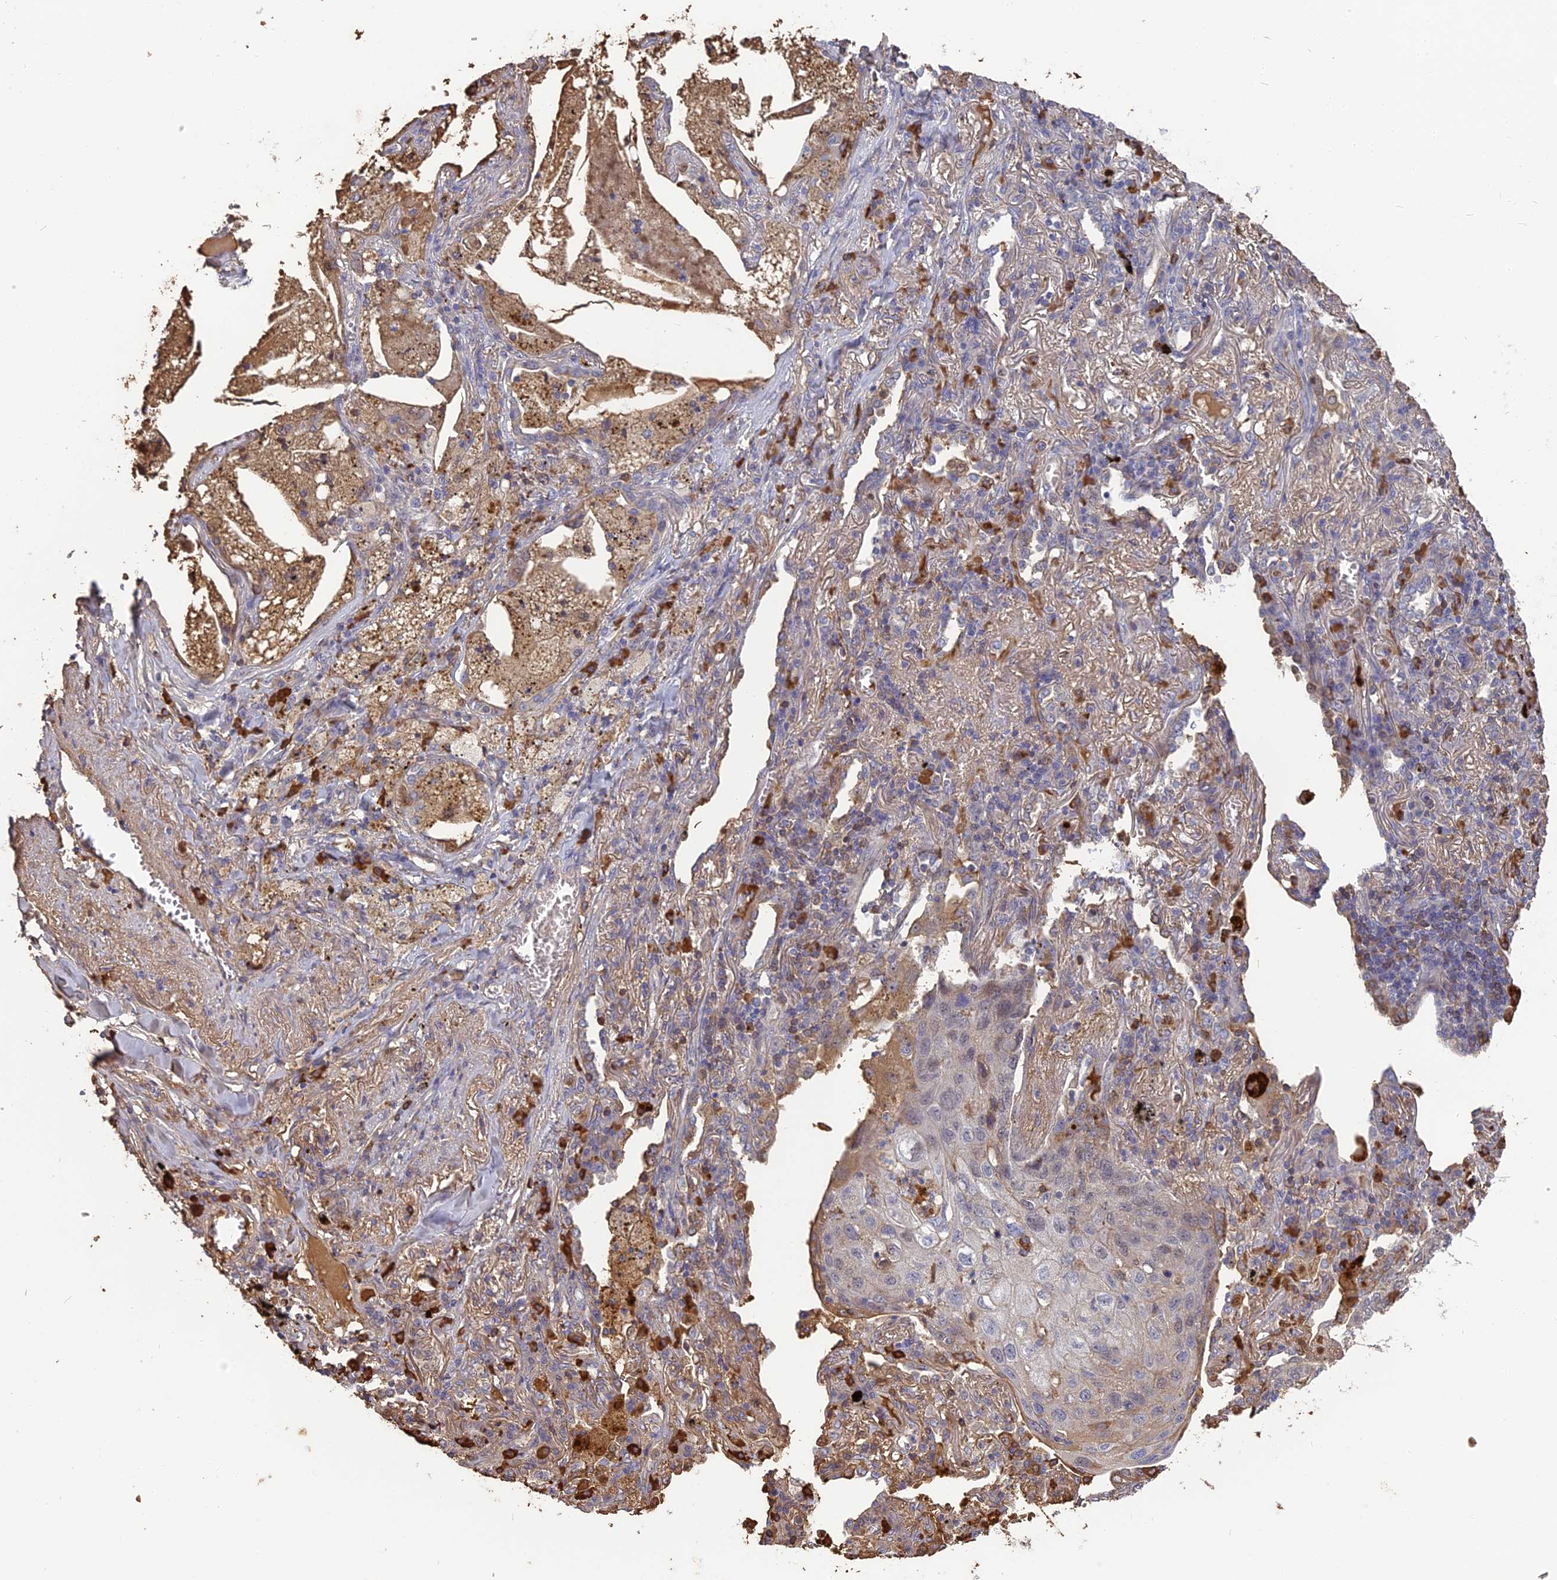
{"staining": {"intensity": "weak", "quantity": "<25%", "location": "cytoplasmic/membranous"}, "tissue": "lung cancer", "cell_type": "Tumor cells", "image_type": "cancer", "snomed": [{"axis": "morphology", "description": "Squamous cell carcinoma, NOS"}, {"axis": "topography", "description": "Lung"}], "caption": "Histopathology image shows no protein staining in tumor cells of lung cancer (squamous cell carcinoma) tissue. (Brightfield microscopy of DAB (3,3'-diaminobenzidine) IHC at high magnification).", "gene": "ERMAP", "patient": {"sex": "female", "age": 63}}